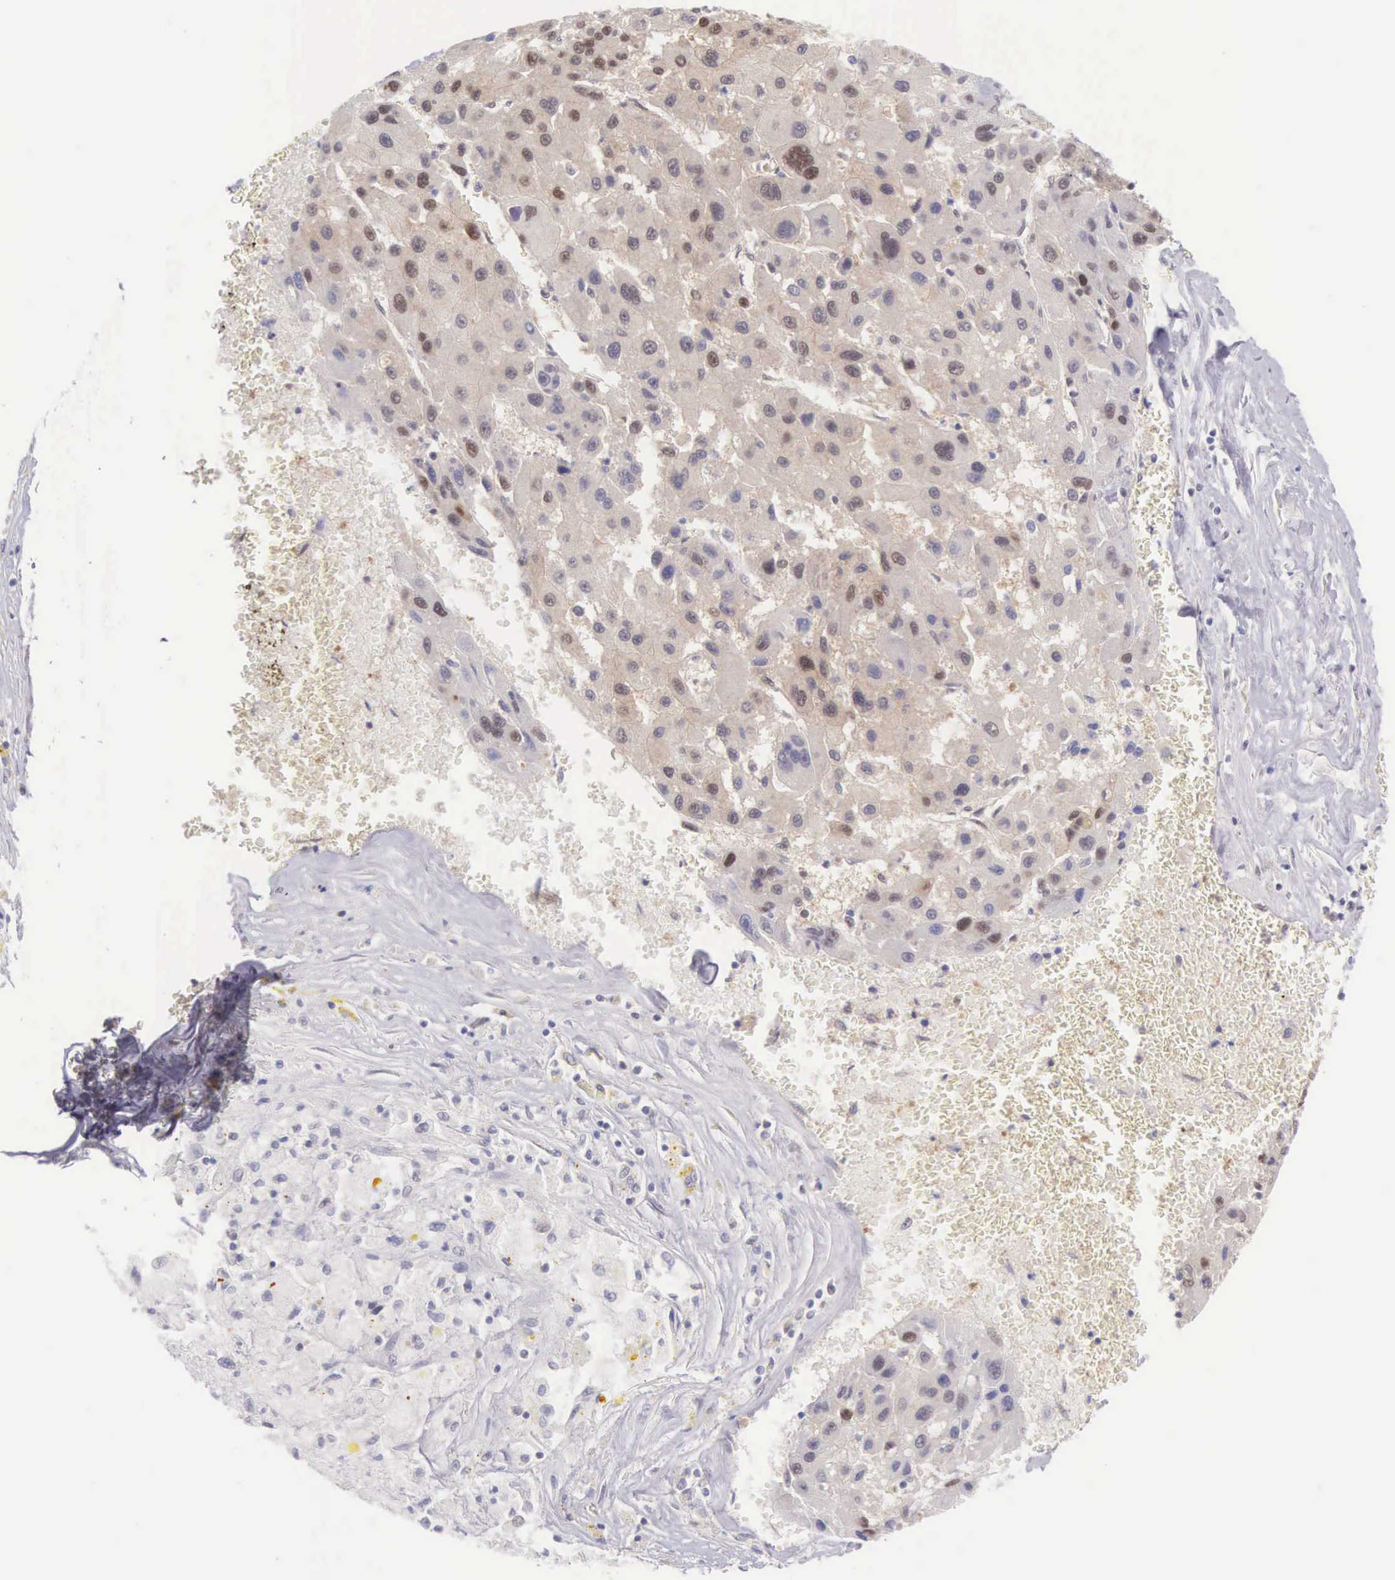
{"staining": {"intensity": "weak", "quantity": "<25%", "location": "cytoplasmic/membranous,nuclear"}, "tissue": "liver cancer", "cell_type": "Tumor cells", "image_type": "cancer", "snomed": [{"axis": "morphology", "description": "Carcinoma, Hepatocellular, NOS"}, {"axis": "topography", "description": "Liver"}], "caption": "Hepatocellular carcinoma (liver) stained for a protein using immunohistochemistry (IHC) reveals no positivity tumor cells.", "gene": "CCDC117", "patient": {"sex": "male", "age": 64}}